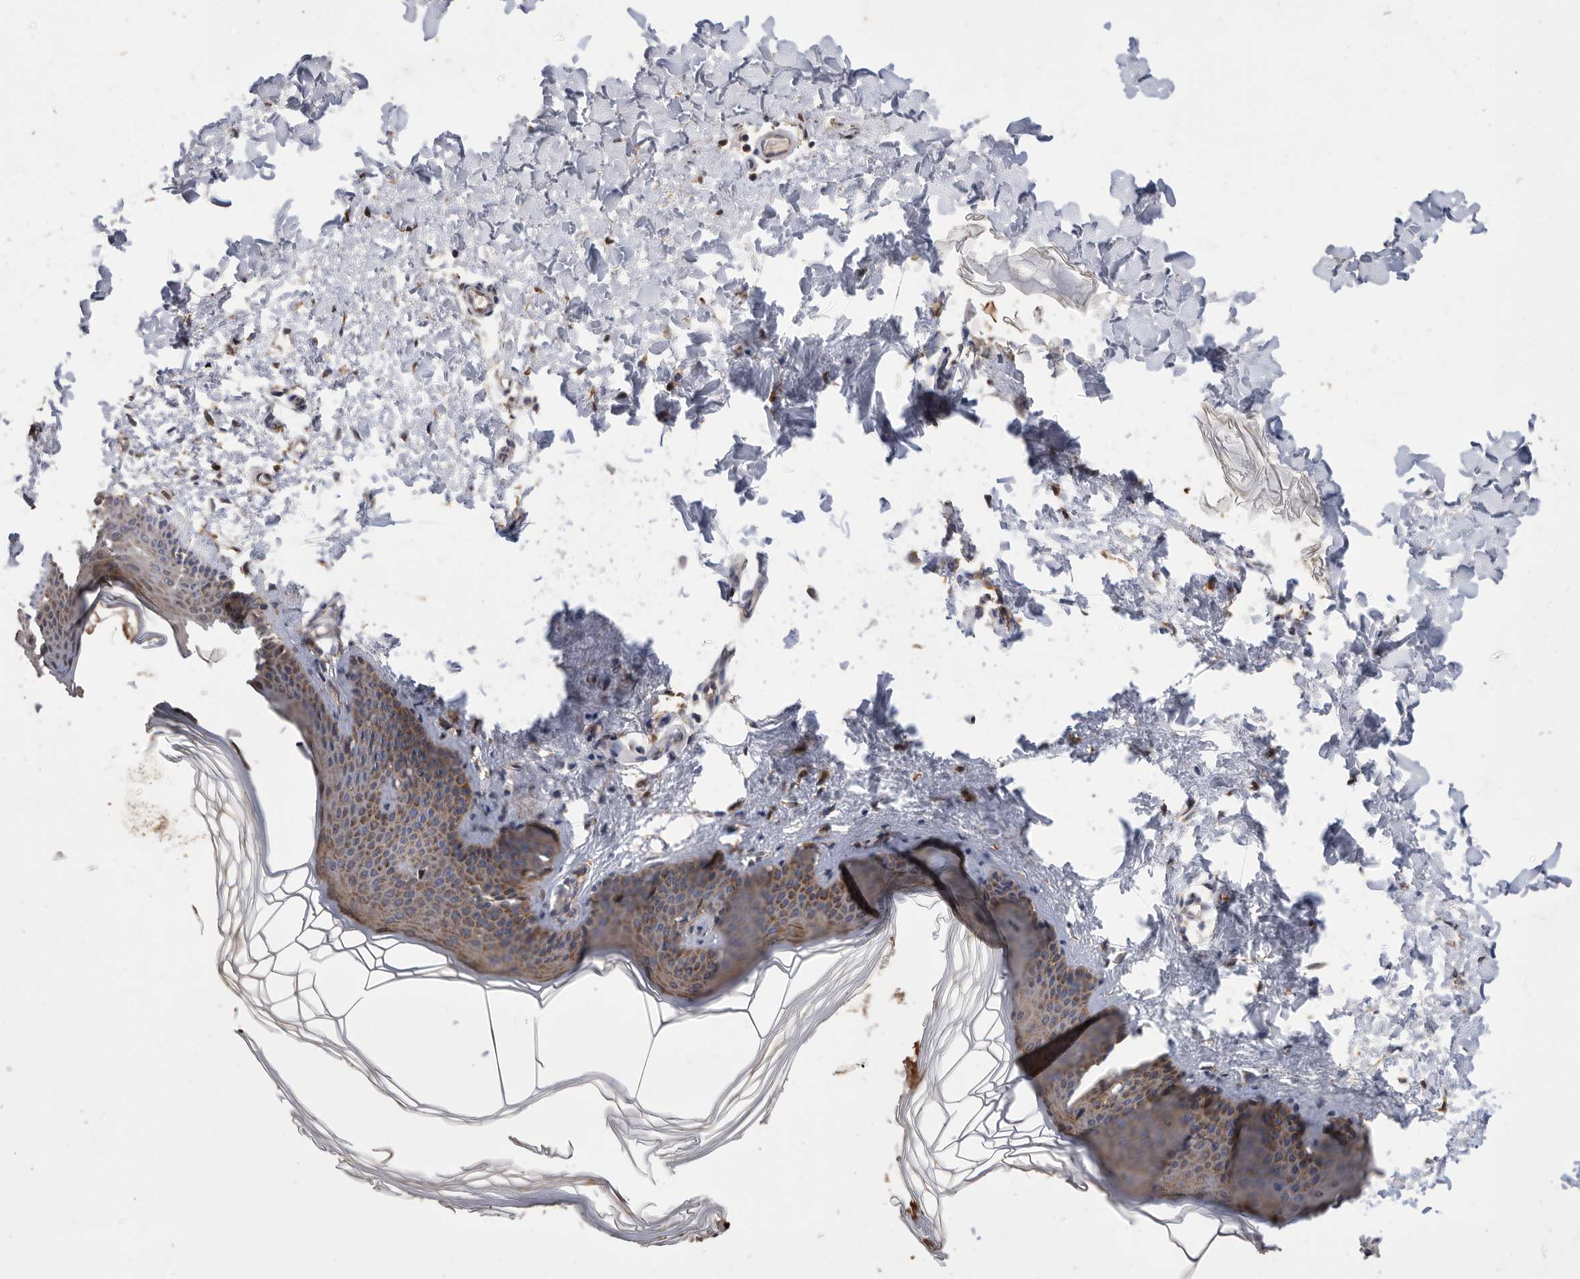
{"staining": {"intensity": "weak", "quantity": ">75%", "location": "cytoplasmic/membranous"}, "tissue": "skin", "cell_type": "Fibroblasts", "image_type": "normal", "snomed": [{"axis": "morphology", "description": "Normal tissue, NOS"}, {"axis": "topography", "description": "Skin"}], "caption": "About >75% of fibroblasts in normal human skin show weak cytoplasmic/membranous protein positivity as visualized by brown immunohistochemical staining.", "gene": "CRISPLD2", "patient": {"sex": "female", "age": 27}}